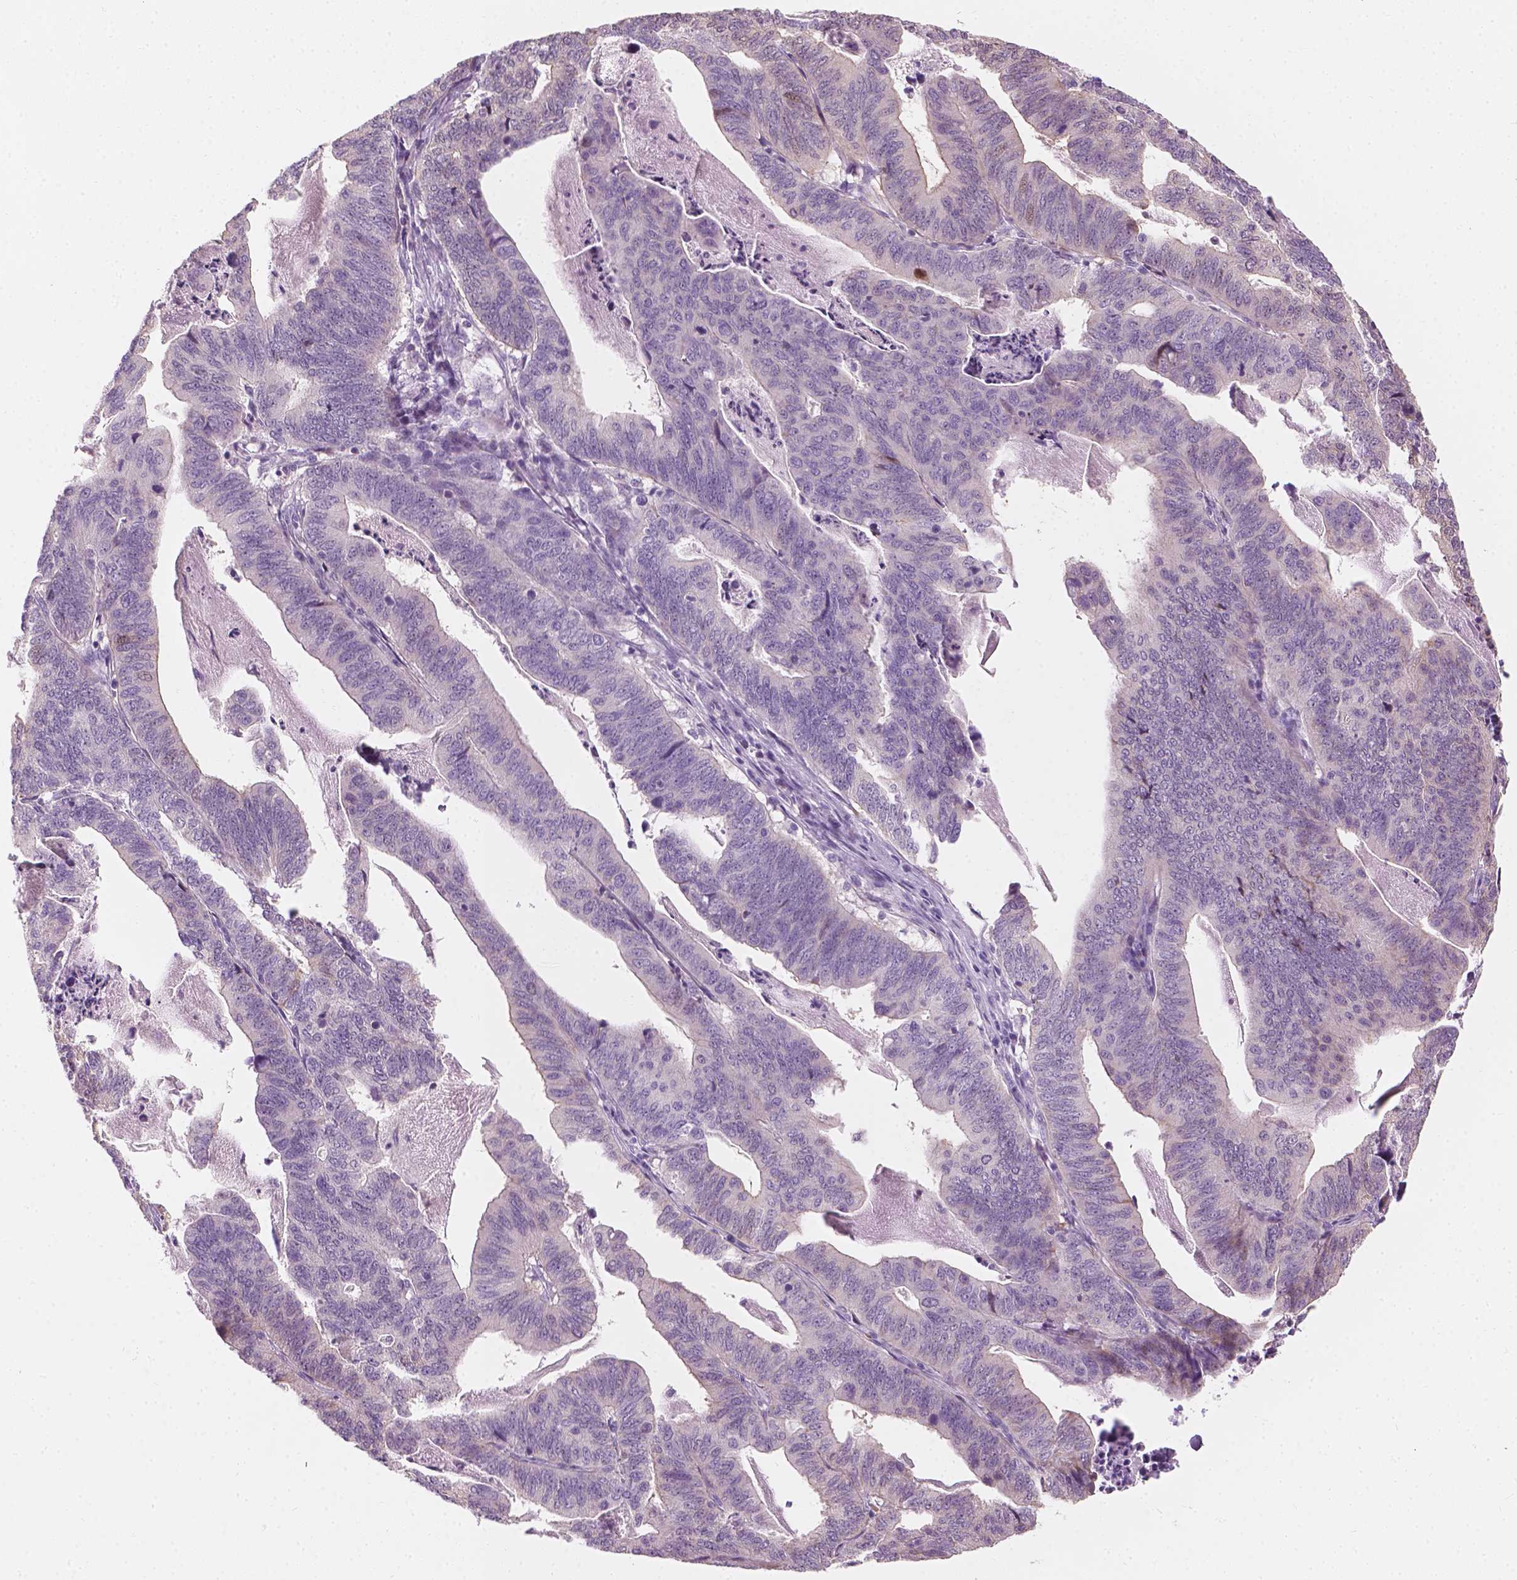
{"staining": {"intensity": "negative", "quantity": "none", "location": "none"}, "tissue": "stomach cancer", "cell_type": "Tumor cells", "image_type": "cancer", "snomed": [{"axis": "morphology", "description": "Adenocarcinoma, NOS"}, {"axis": "topography", "description": "Stomach, upper"}], "caption": "Immunohistochemical staining of human stomach cancer shows no significant expression in tumor cells.", "gene": "CFAP126", "patient": {"sex": "female", "age": 67}}